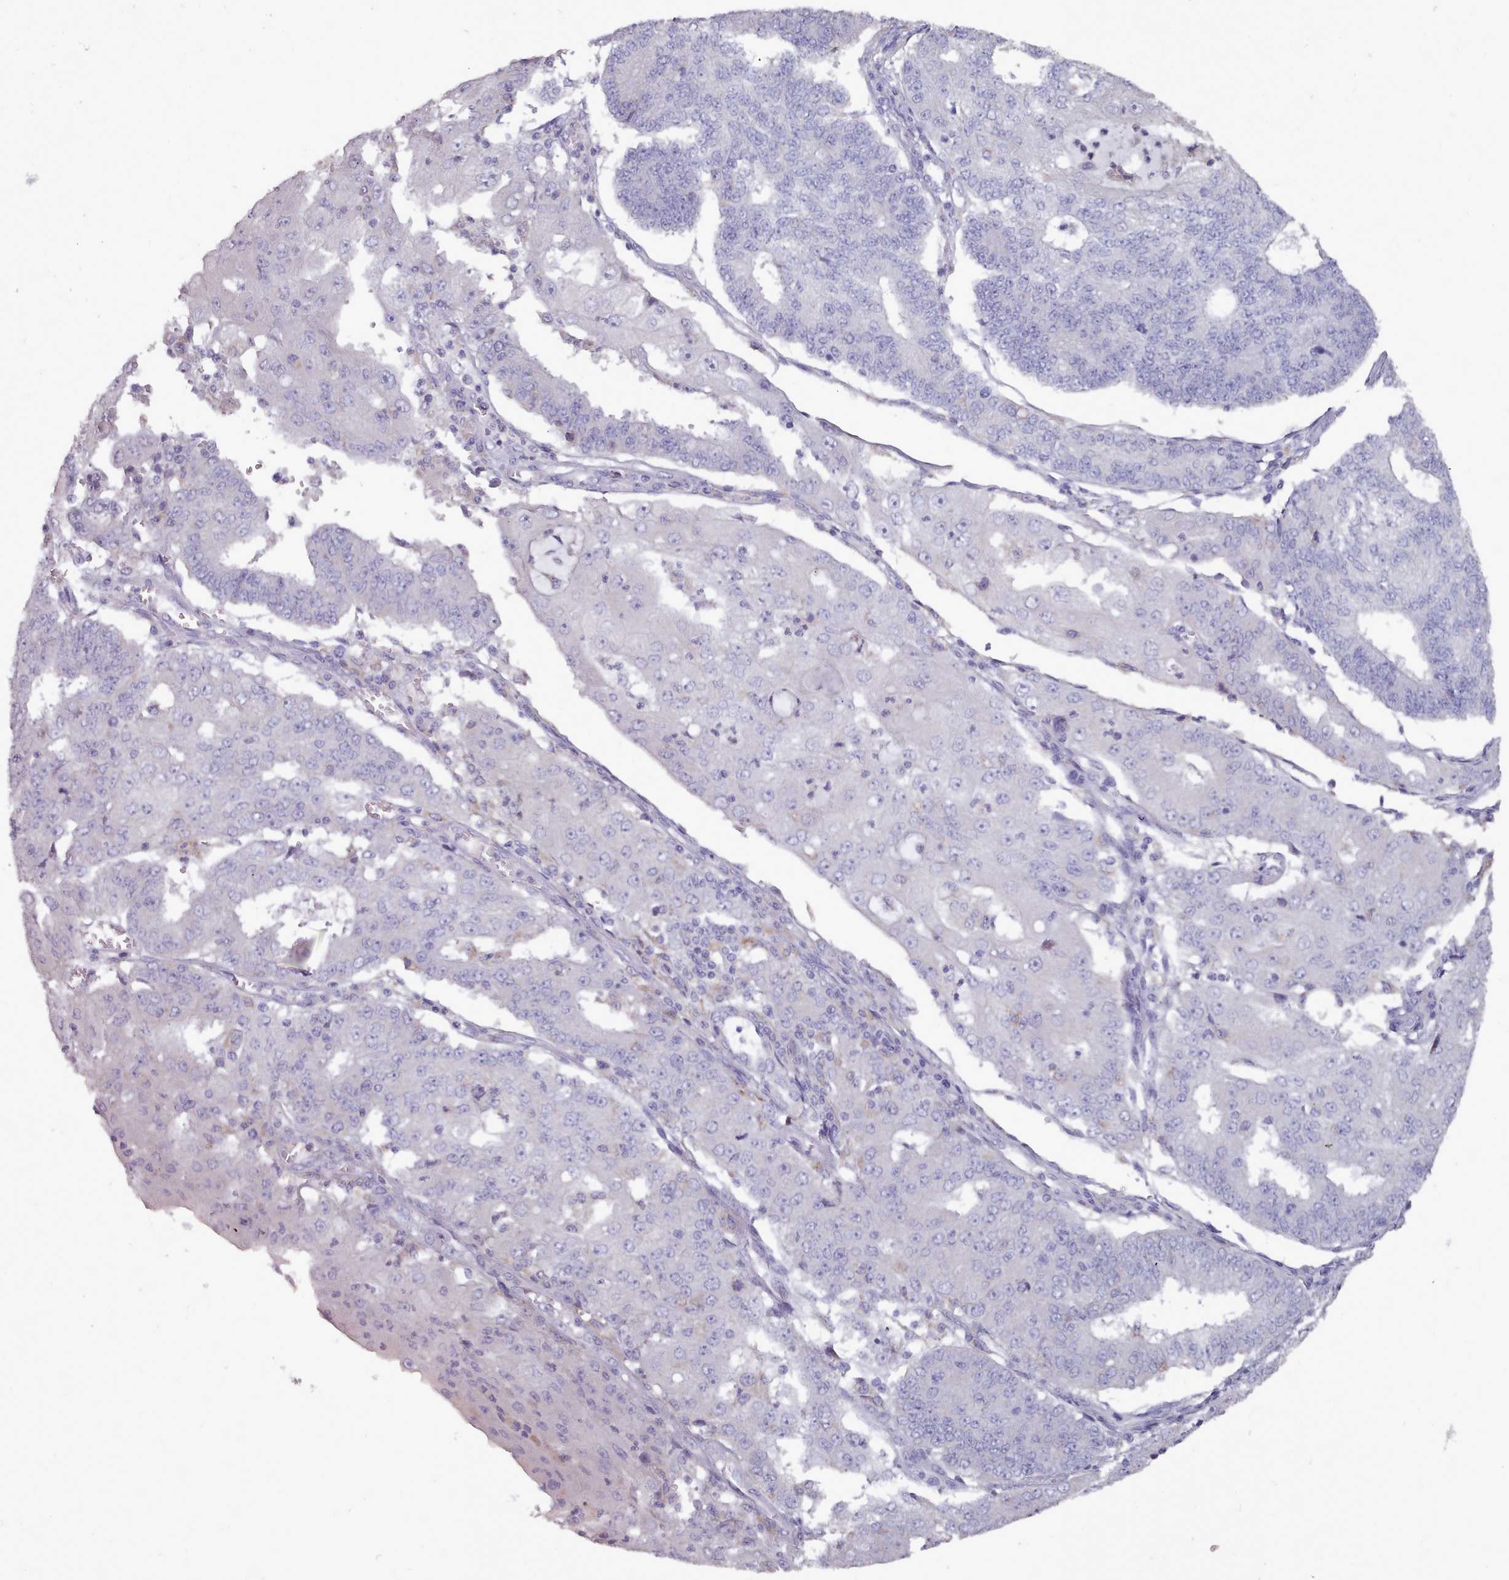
{"staining": {"intensity": "negative", "quantity": "none", "location": "none"}, "tissue": "endometrial cancer", "cell_type": "Tumor cells", "image_type": "cancer", "snomed": [{"axis": "morphology", "description": "Adenocarcinoma, NOS"}, {"axis": "topography", "description": "Endometrium"}], "caption": "Tumor cells show no significant positivity in endometrial adenocarcinoma.", "gene": "OTULINL", "patient": {"sex": "female", "age": 56}}